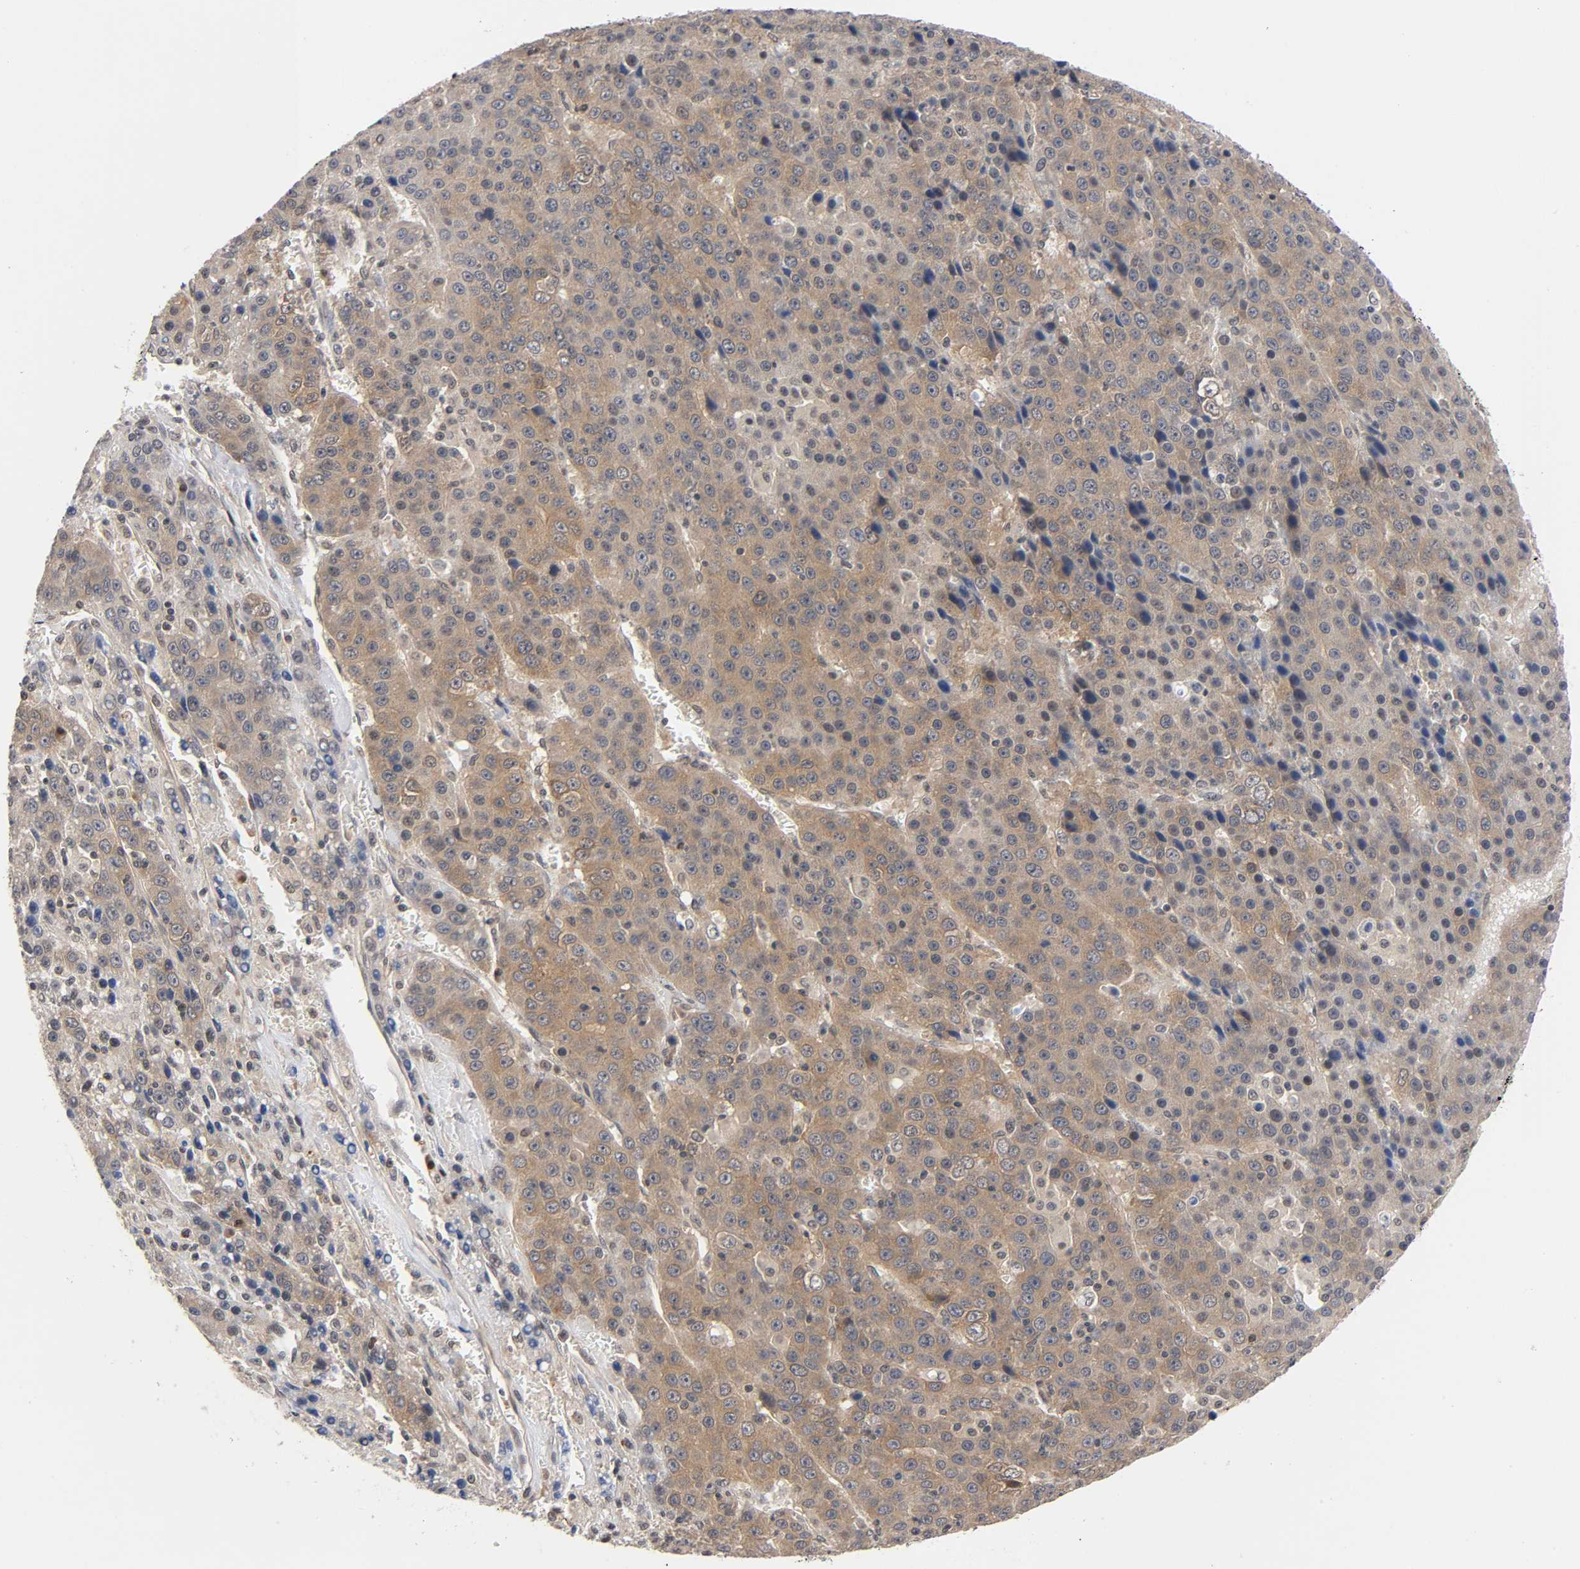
{"staining": {"intensity": "moderate", "quantity": "25%-75%", "location": "cytoplasmic/membranous"}, "tissue": "liver cancer", "cell_type": "Tumor cells", "image_type": "cancer", "snomed": [{"axis": "morphology", "description": "Carcinoma, Hepatocellular, NOS"}, {"axis": "topography", "description": "Liver"}], "caption": "DAB (3,3'-diaminobenzidine) immunohistochemical staining of human liver cancer (hepatocellular carcinoma) demonstrates moderate cytoplasmic/membranous protein staining in approximately 25%-75% of tumor cells.", "gene": "PRKAB1", "patient": {"sex": "female", "age": 53}}